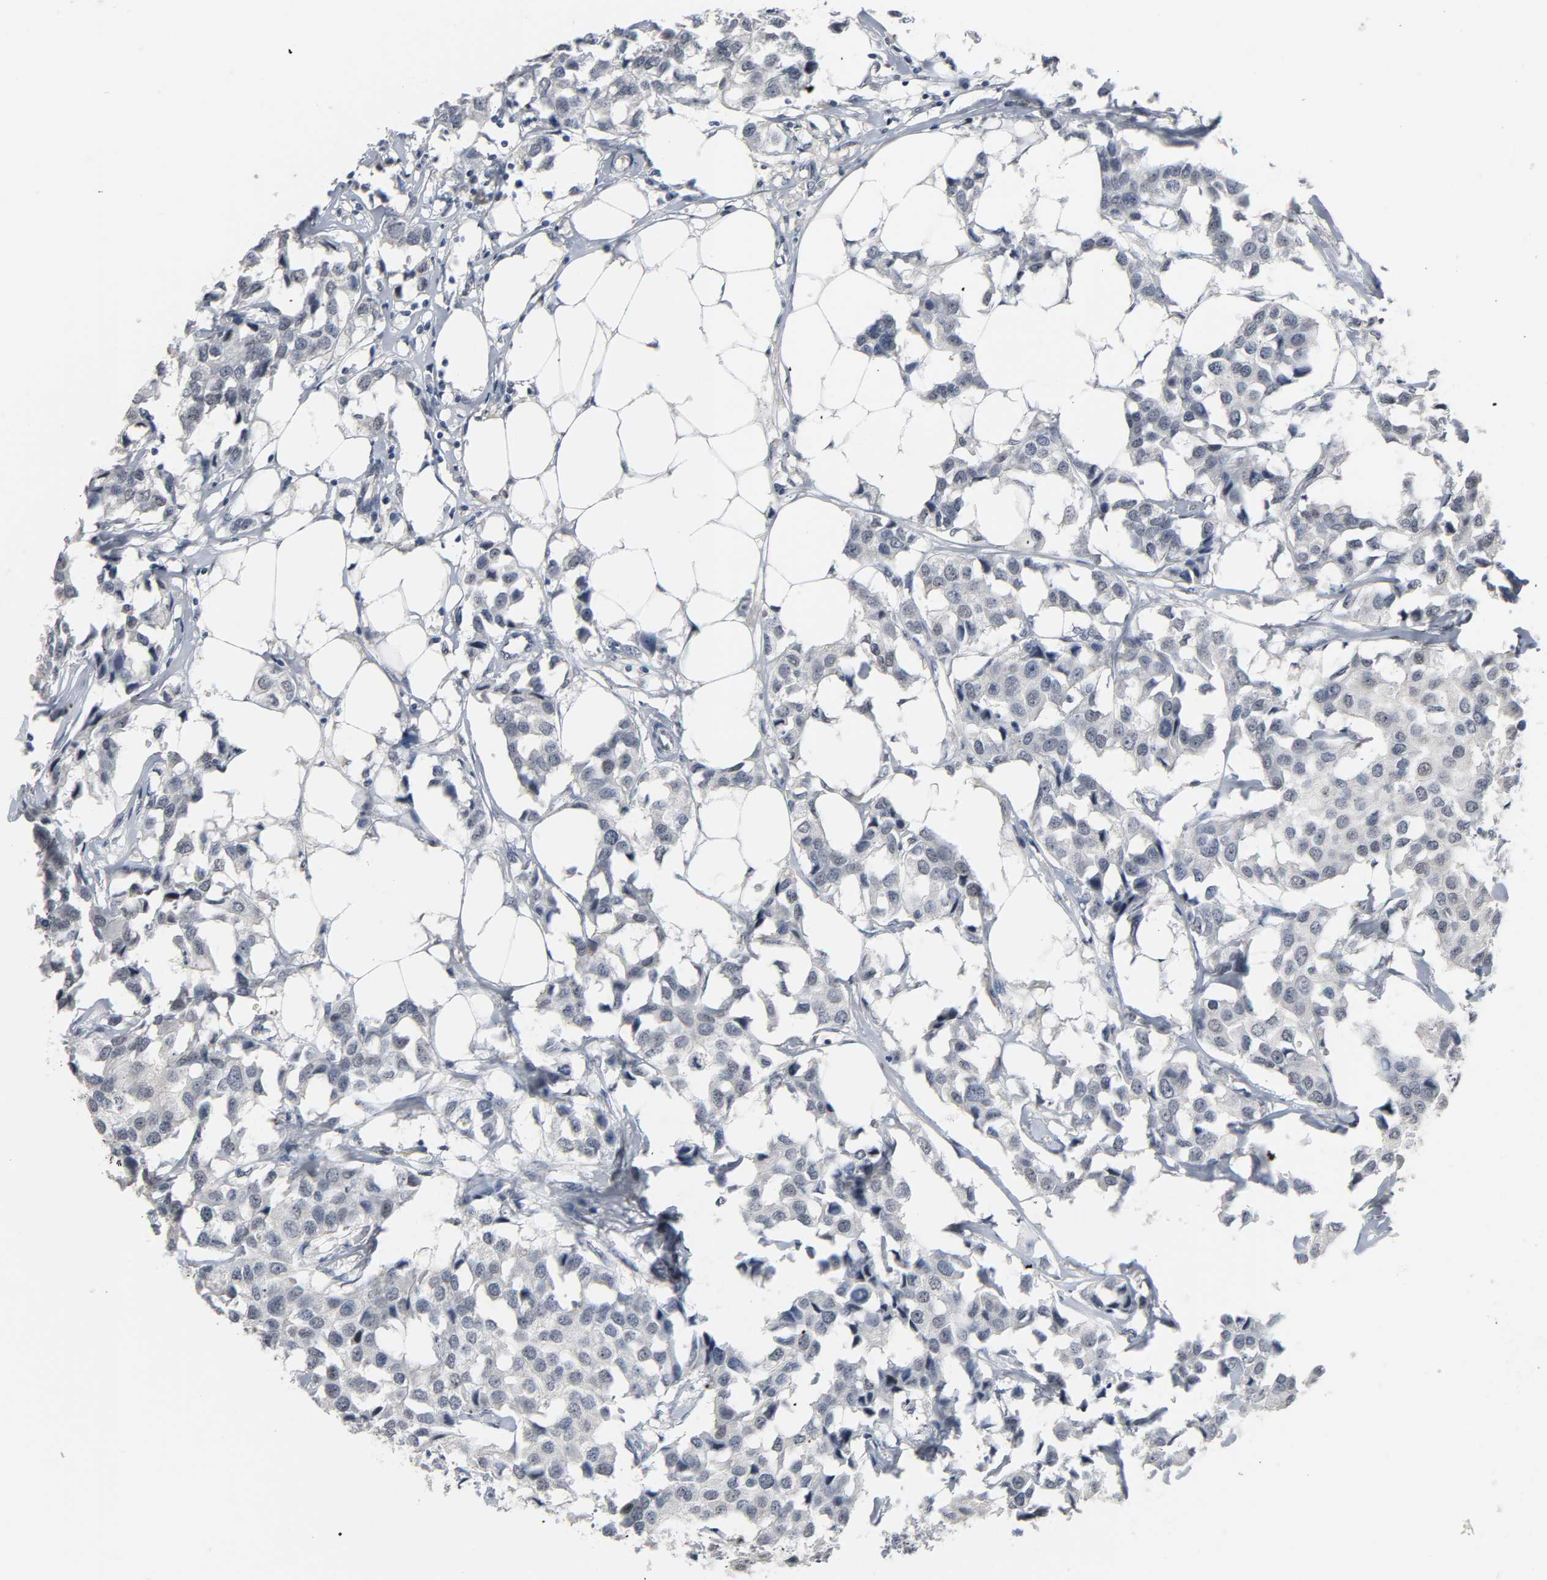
{"staining": {"intensity": "negative", "quantity": "none", "location": "none"}, "tissue": "breast cancer", "cell_type": "Tumor cells", "image_type": "cancer", "snomed": [{"axis": "morphology", "description": "Duct carcinoma"}, {"axis": "topography", "description": "Breast"}], "caption": "DAB immunohistochemical staining of human breast cancer reveals no significant expression in tumor cells.", "gene": "ACSS2", "patient": {"sex": "female", "age": 80}}